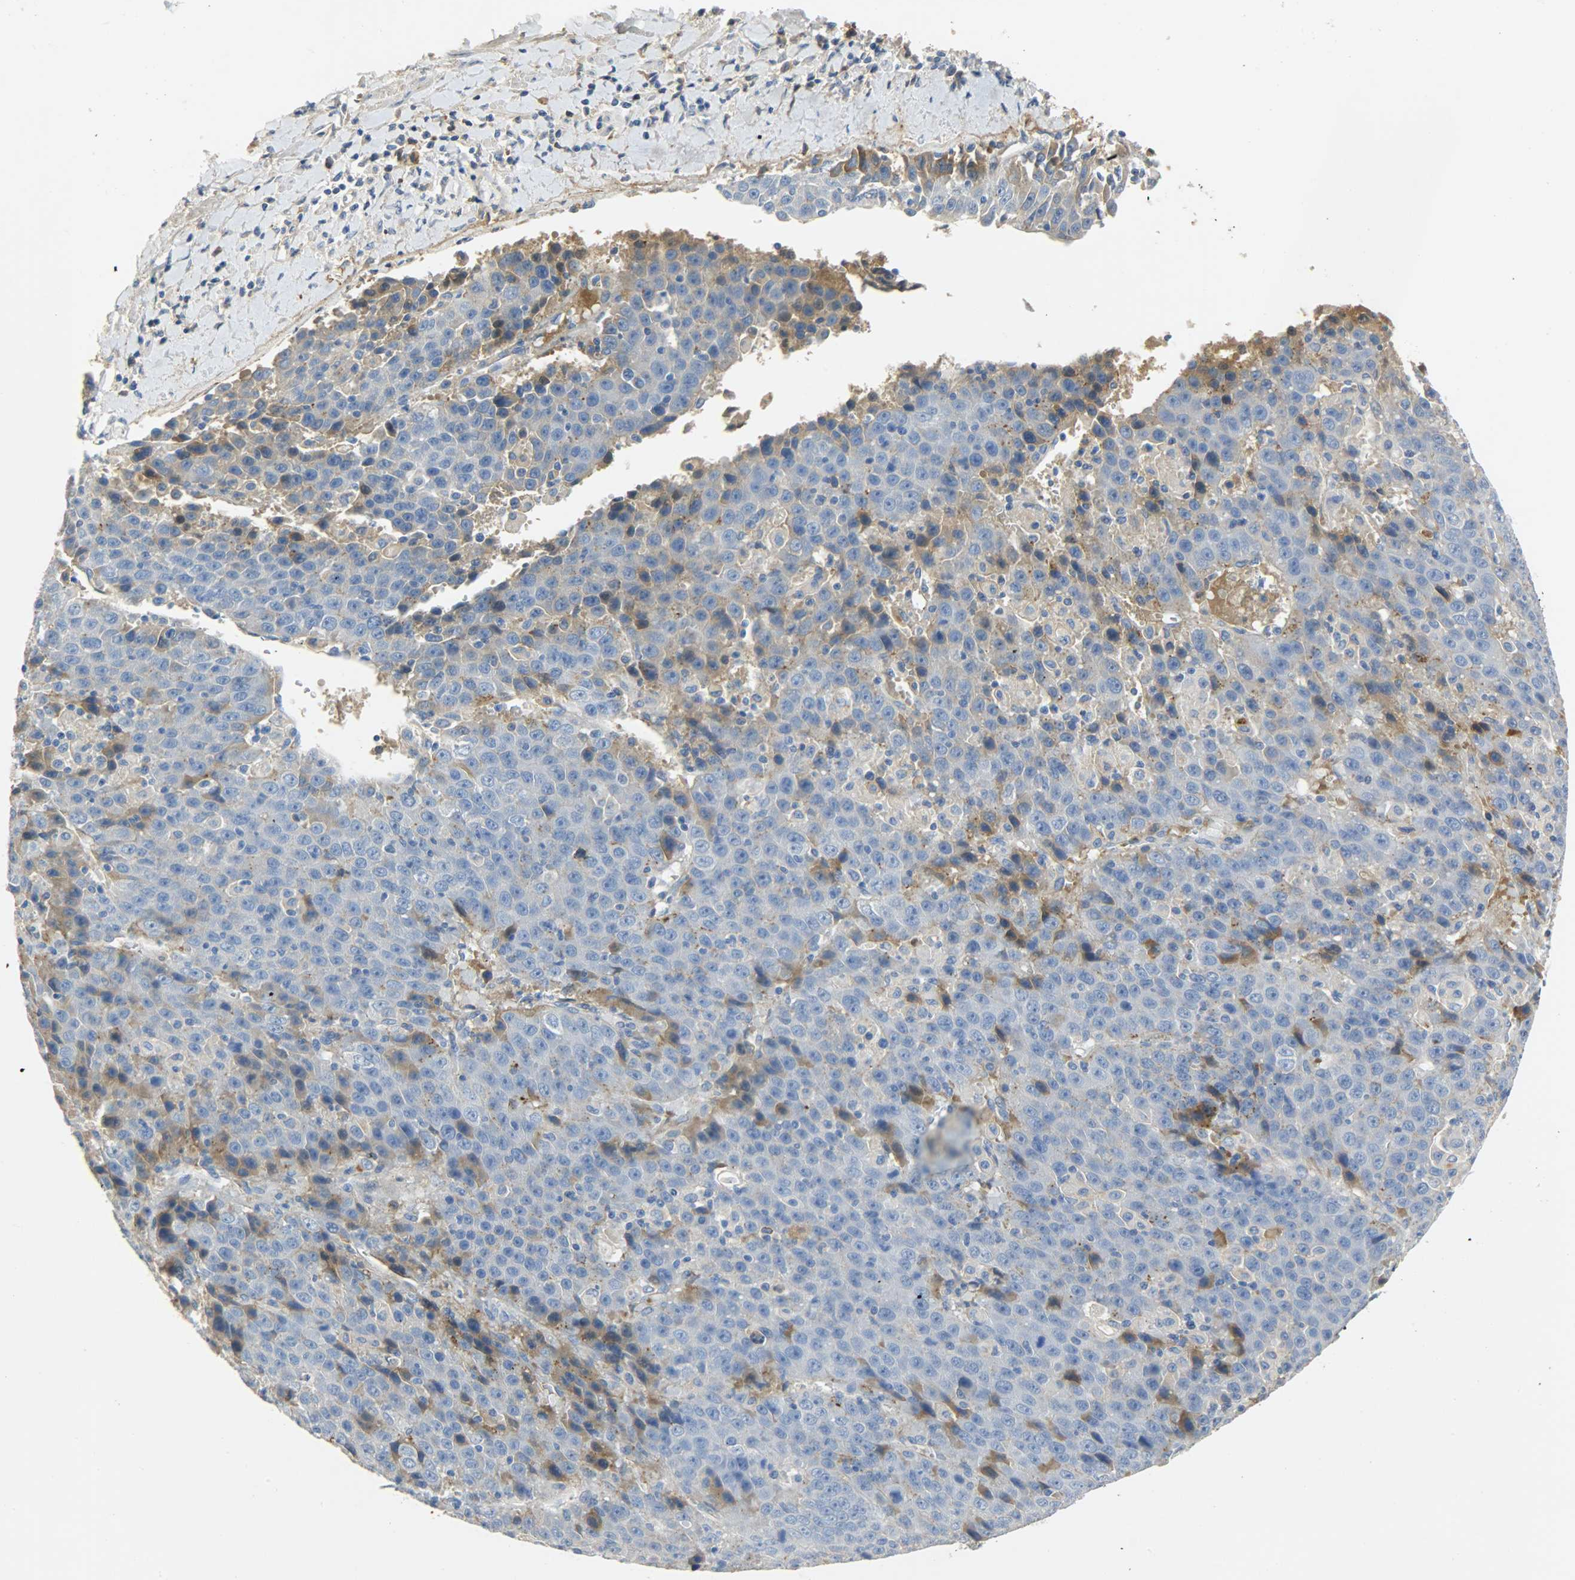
{"staining": {"intensity": "moderate", "quantity": "25%-75%", "location": "cytoplasmic/membranous"}, "tissue": "liver cancer", "cell_type": "Tumor cells", "image_type": "cancer", "snomed": [{"axis": "morphology", "description": "Carcinoma, Hepatocellular, NOS"}, {"axis": "topography", "description": "Liver"}], "caption": "Human liver hepatocellular carcinoma stained with a brown dye shows moderate cytoplasmic/membranous positive positivity in approximately 25%-75% of tumor cells.", "gene": "CRP", "patient": {"sex": "female", "age": 53}}